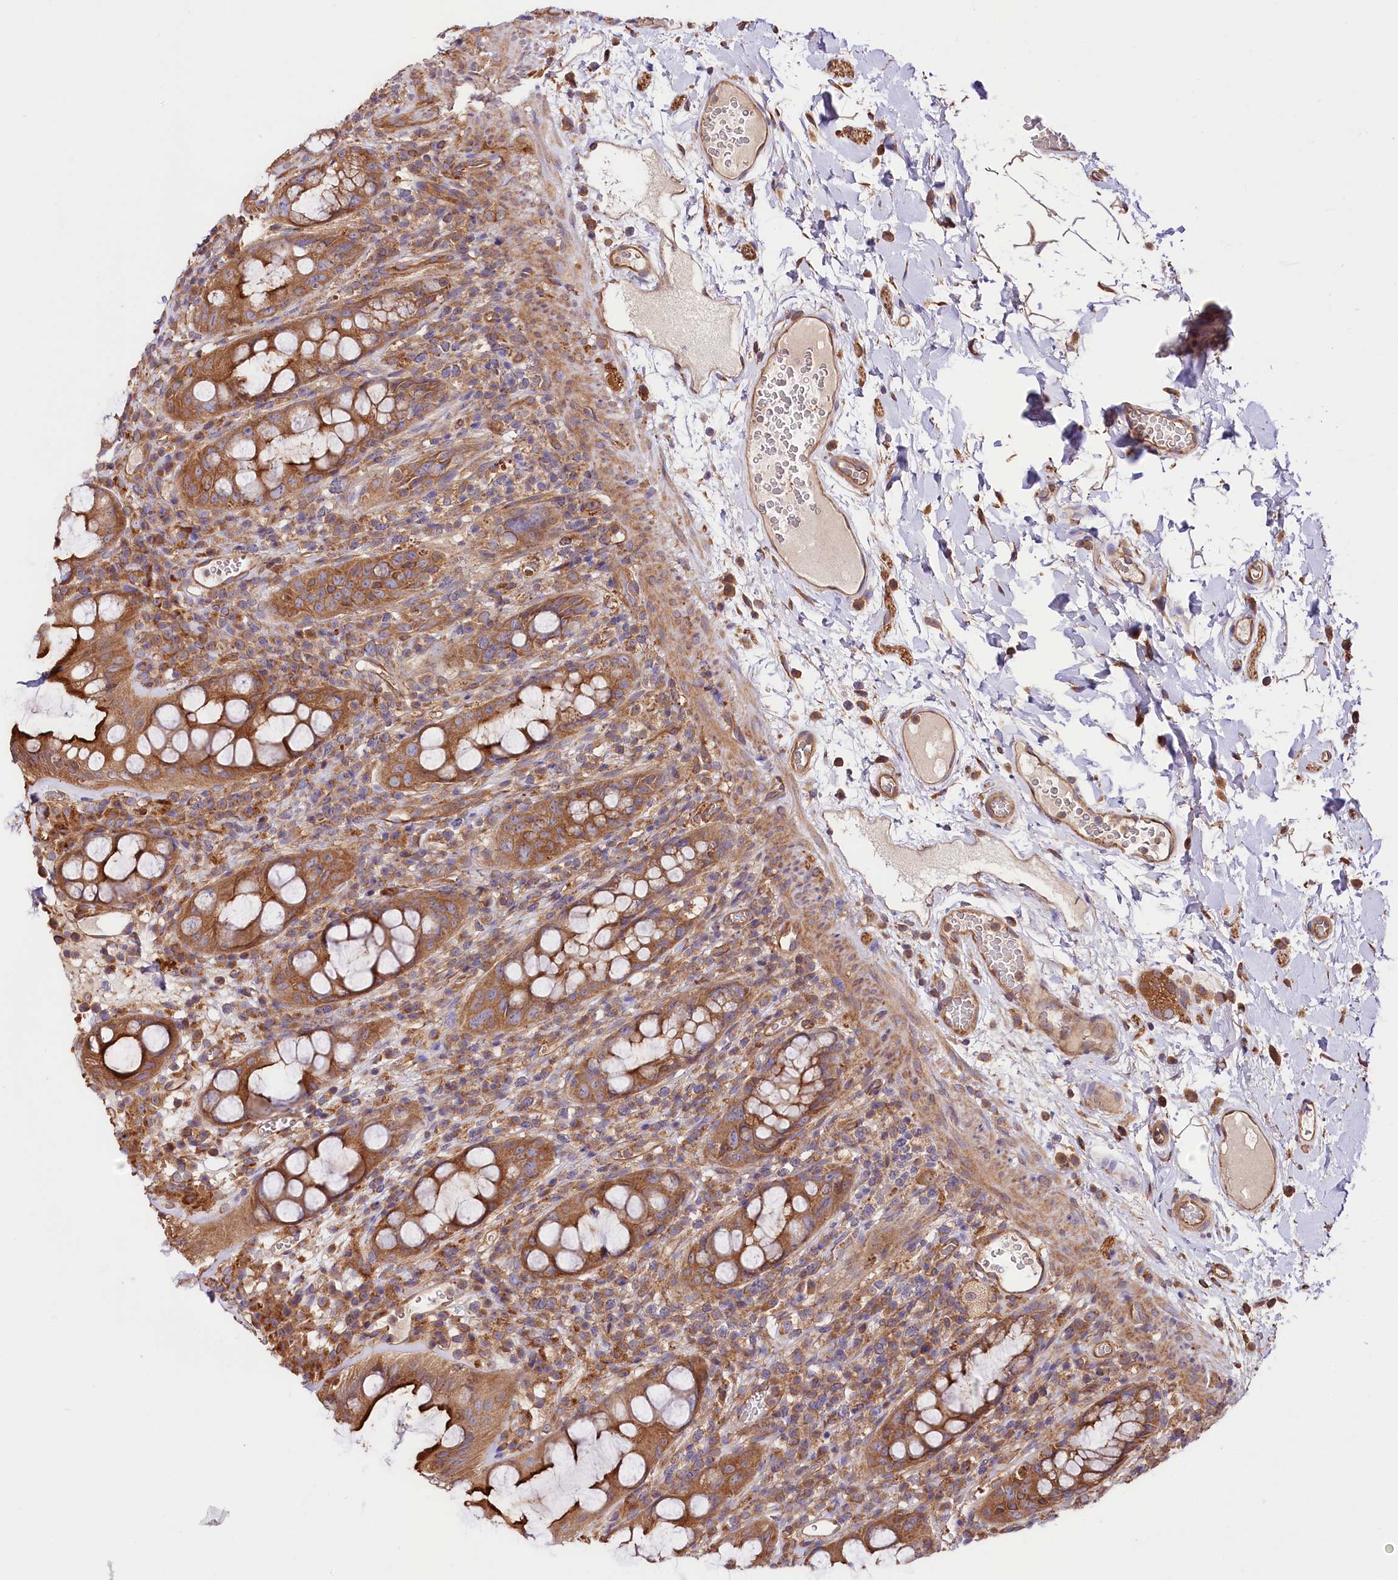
{"staining": {"intensity": "moderate", "quantity": ">75%", "location": "cytoplasmic/membranous"}, "tissue": "rectum", "cell_type": "Glandular cells", "image_type": "normal", "snomed": [{"axis": "morphology", "description": "Normal tissue, NOS"}, {"axis": "topography", "description": "Rectum"}], "caption": "Rectum stained with DAB (3,3'-diaminobenzidine) IHC shows medium levels of moderate cytoplasmic/membranous positivity in approximately >75% of glandular cells.", "gene": "CEP295", "patient": {"sex": "female", "age": 57}}